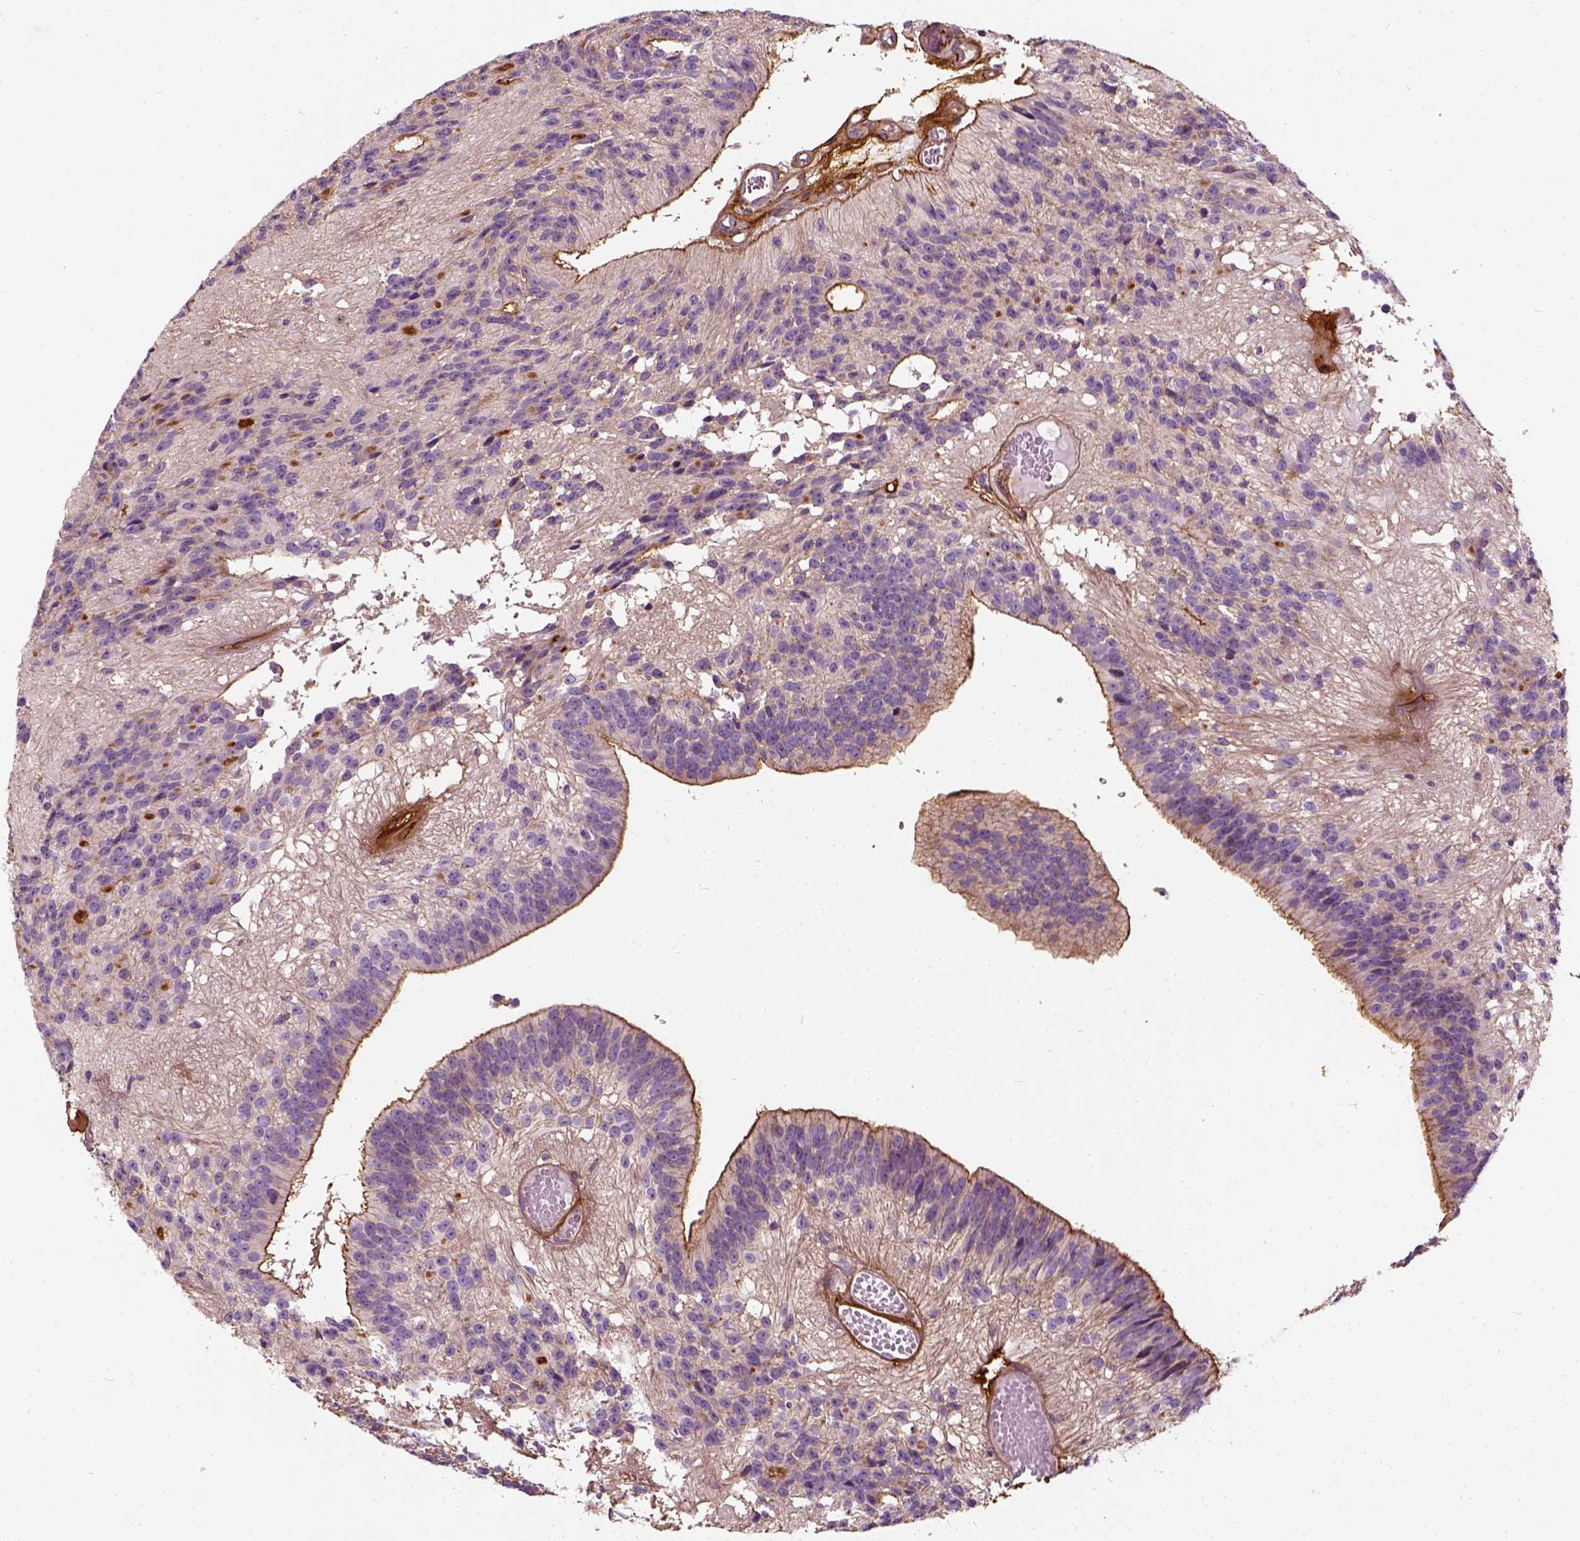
{"staining": {"intensity": "negative", "quantity": "none", "location": "none"}, "tissue": "glioma", "cell_type": "Tumor cells", "image_type": "cancer", "snomed": [{"axis": "morphology", "description": "Glioma, malignant, Low grade"}, {"axis": "topography", "description": "Brain"}], "caption": "Immunohistochemistry (IHC) histopathology image of human malignant glioma (low-grade) stained for a protein (brown), which demonstrates no expression in tumor cells. (DAB immunohistochemistry, high magnification).", "gene": "COL6A2", "patient": {"sex": "male", "age": 31}}